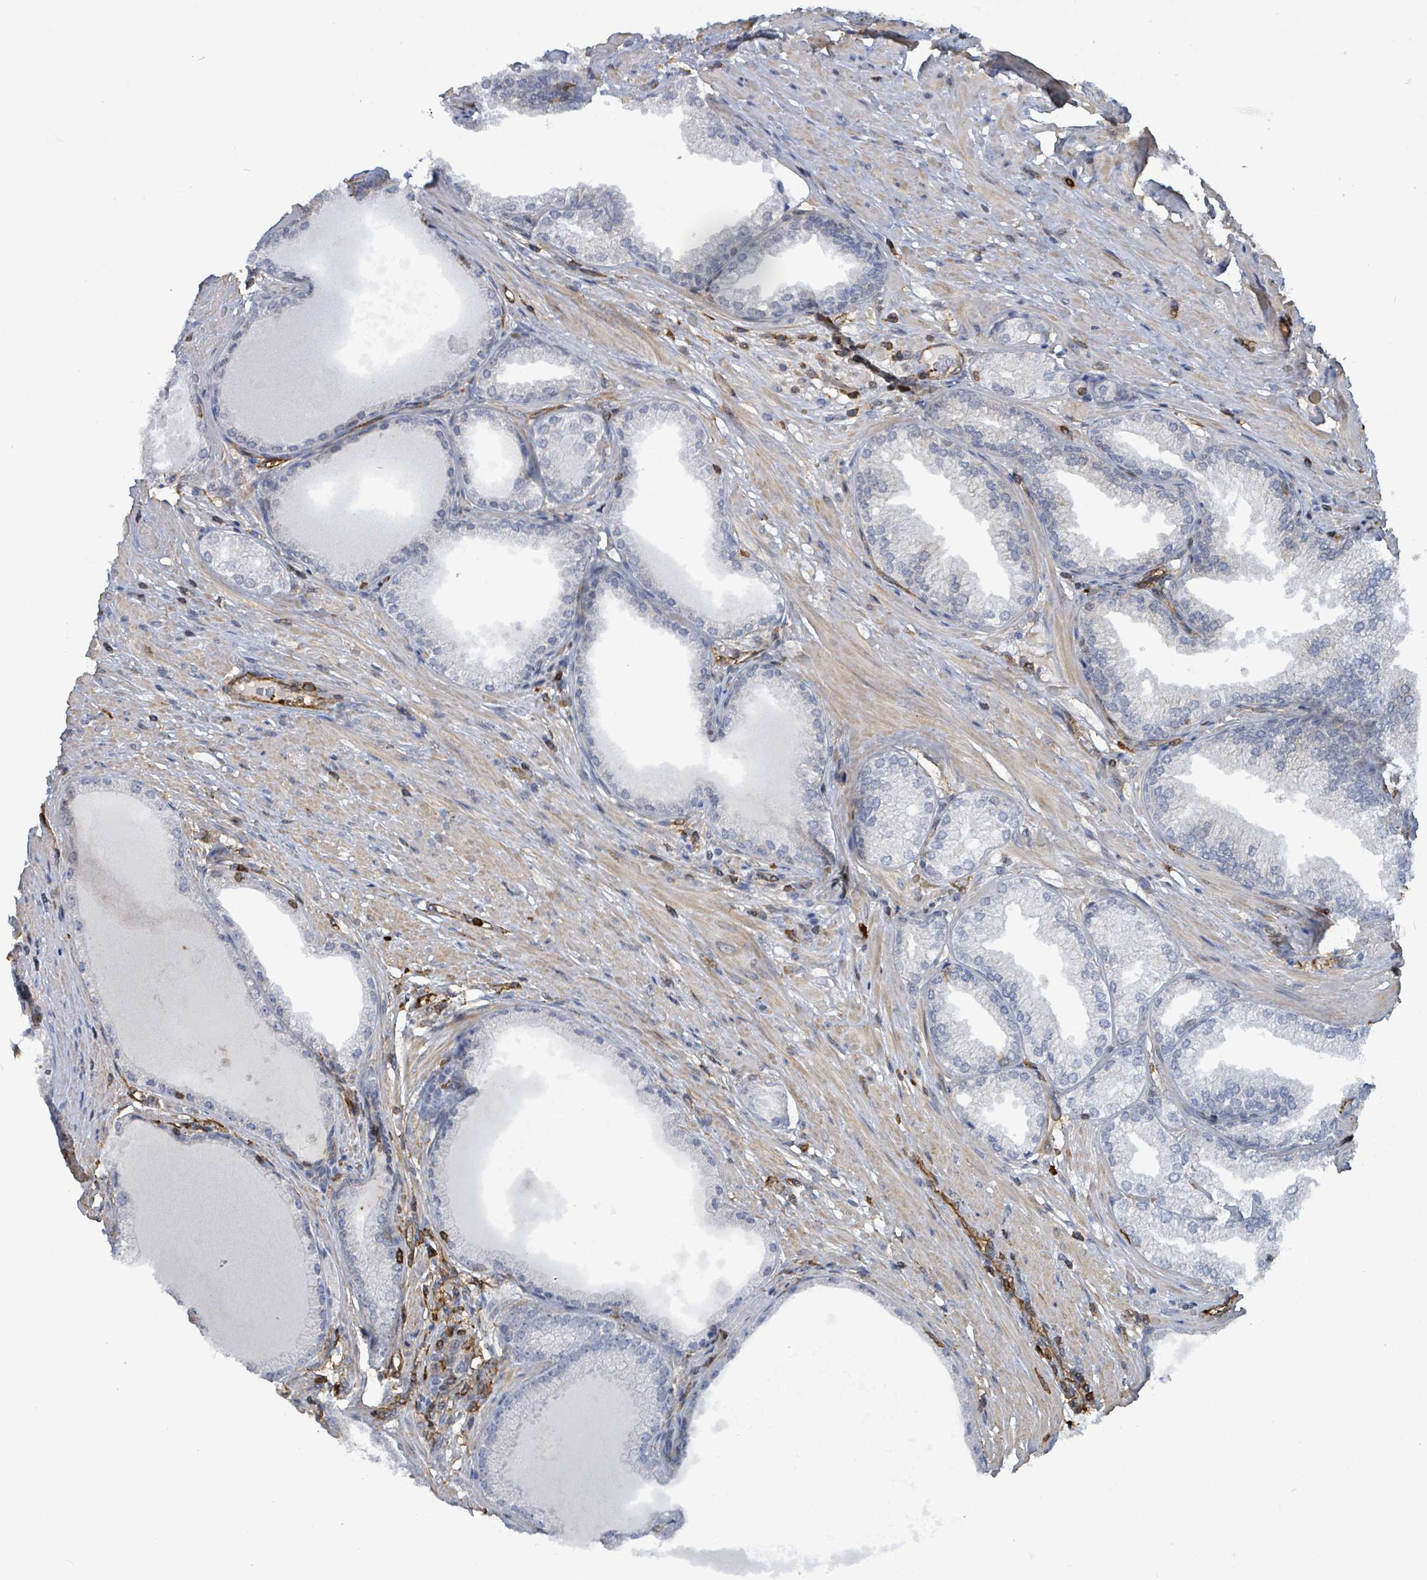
{"staining": {"intensity": "negative", "quantity": "none", "location": "none"}, "tissue": "prostate cancer", "cell_type": "Tumor cells", "image_type": "cancer", "snomed": [{"axis": "morphology", "description": "Adenocarcinoma, High grade"}, {"axis": "topography", "description": "Prostate"}], "caption": "High power microscopy image of an IHC photomicrograph of prostate high-grade adenocarcinoma, revealing no significant staining in tumor cells.", "gene": "PRKRIP1", "patient": {"sex": "male", "age": 71}}